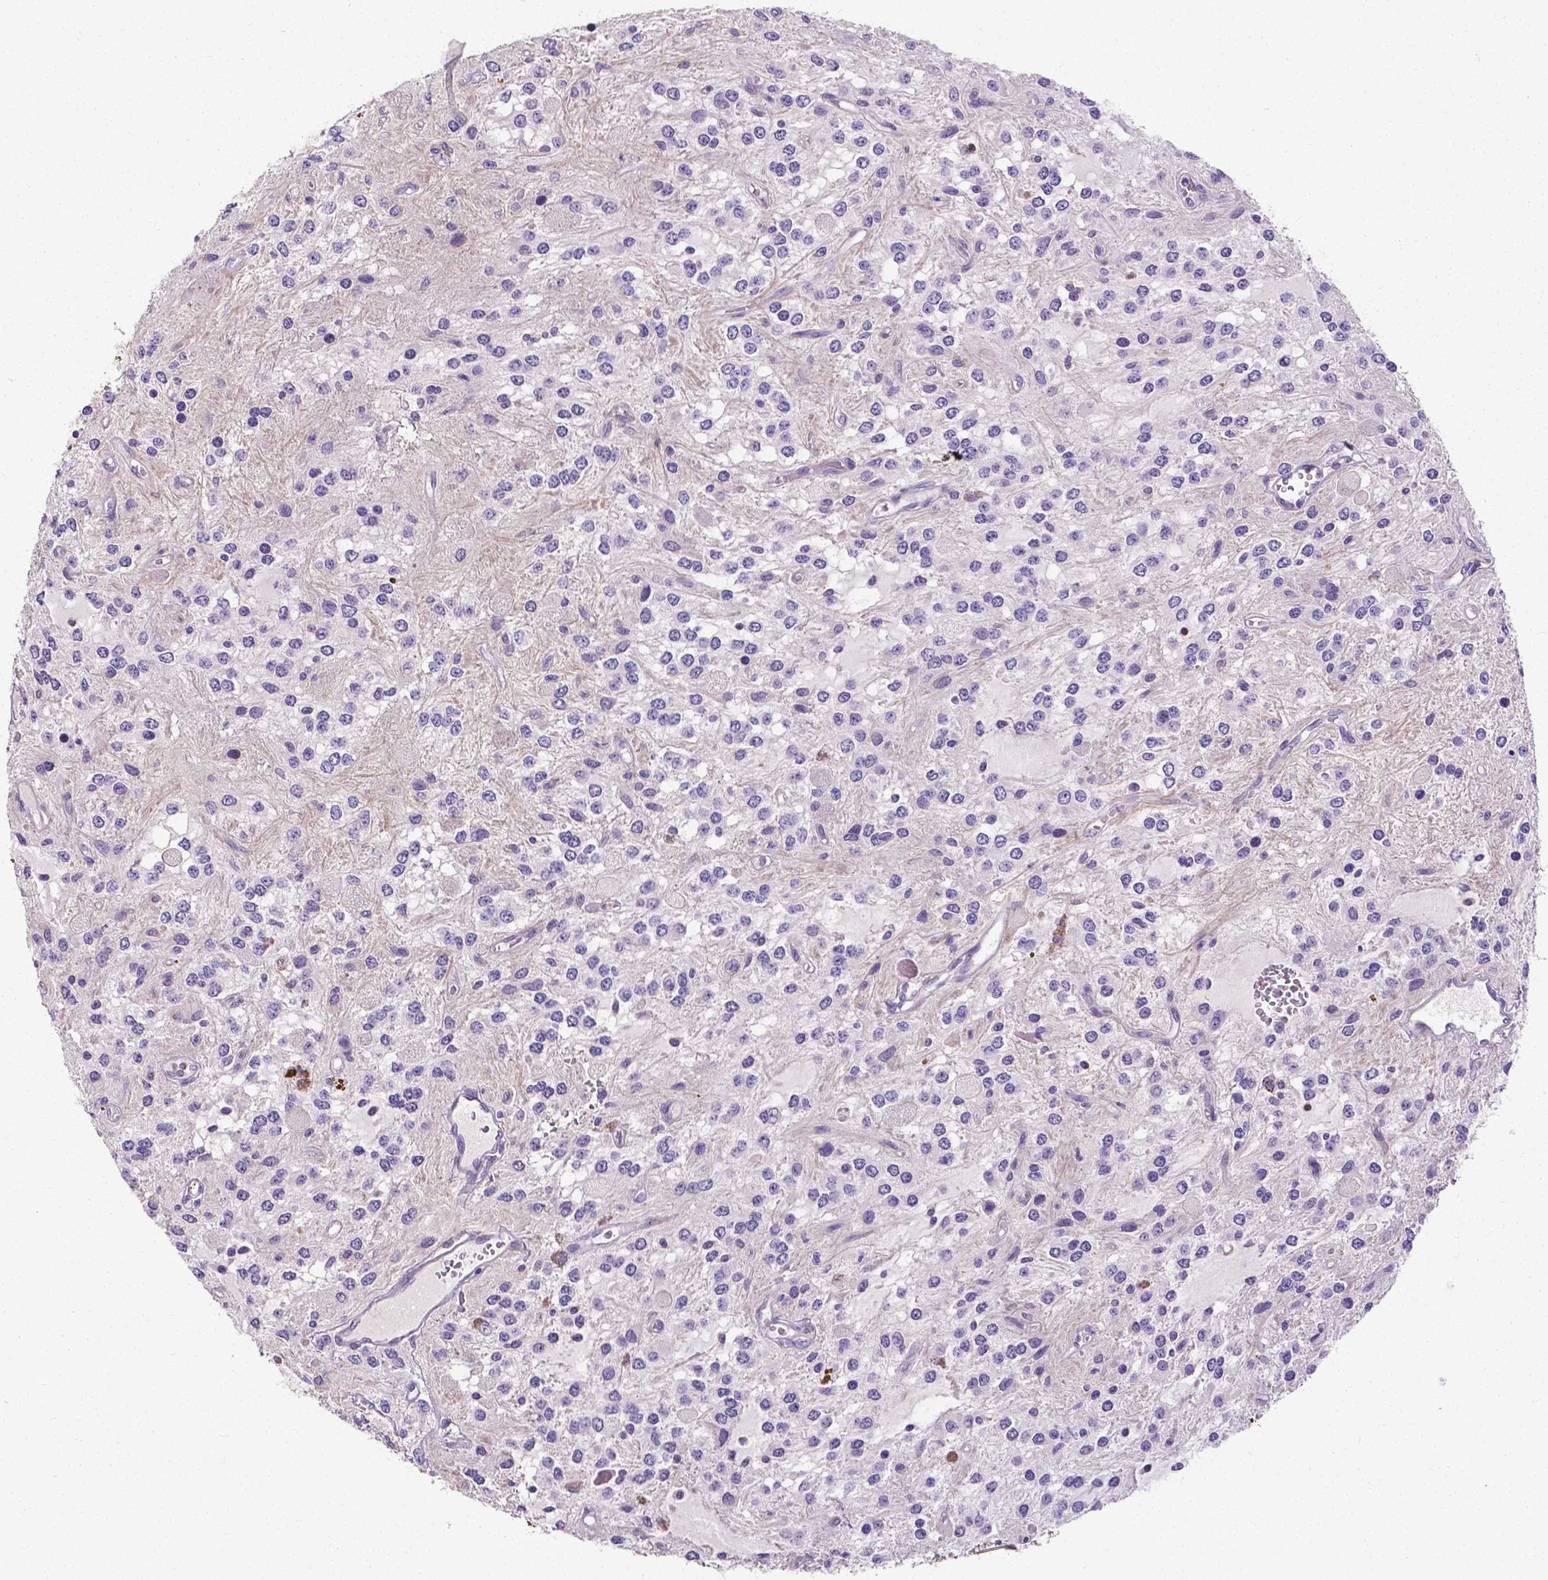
{"staining": {"intensity": "negative", "quantity": "none", "location": "none"}, "tissue": "glioma", "cell_type": "Tumor cells", "image_type": "cancer", "snomed": [{"axis": "morphology", "description": "Glioma, malignant, Low grade"}, {"axis": "topography", "description": "Cerebellum"}], "caption": "DAB (3,3'-diaminobenzidine) immunohistochemical staining of human low-grade glioma (malignant) exhibits no significant positivity in tumor cells. Brightfield microscopy of IHC stained with DAB (brown) and hematoxylin (blue), captured at high magnification.", "gene": "CD4", "patient": {"sex": "female", "age": 14}}